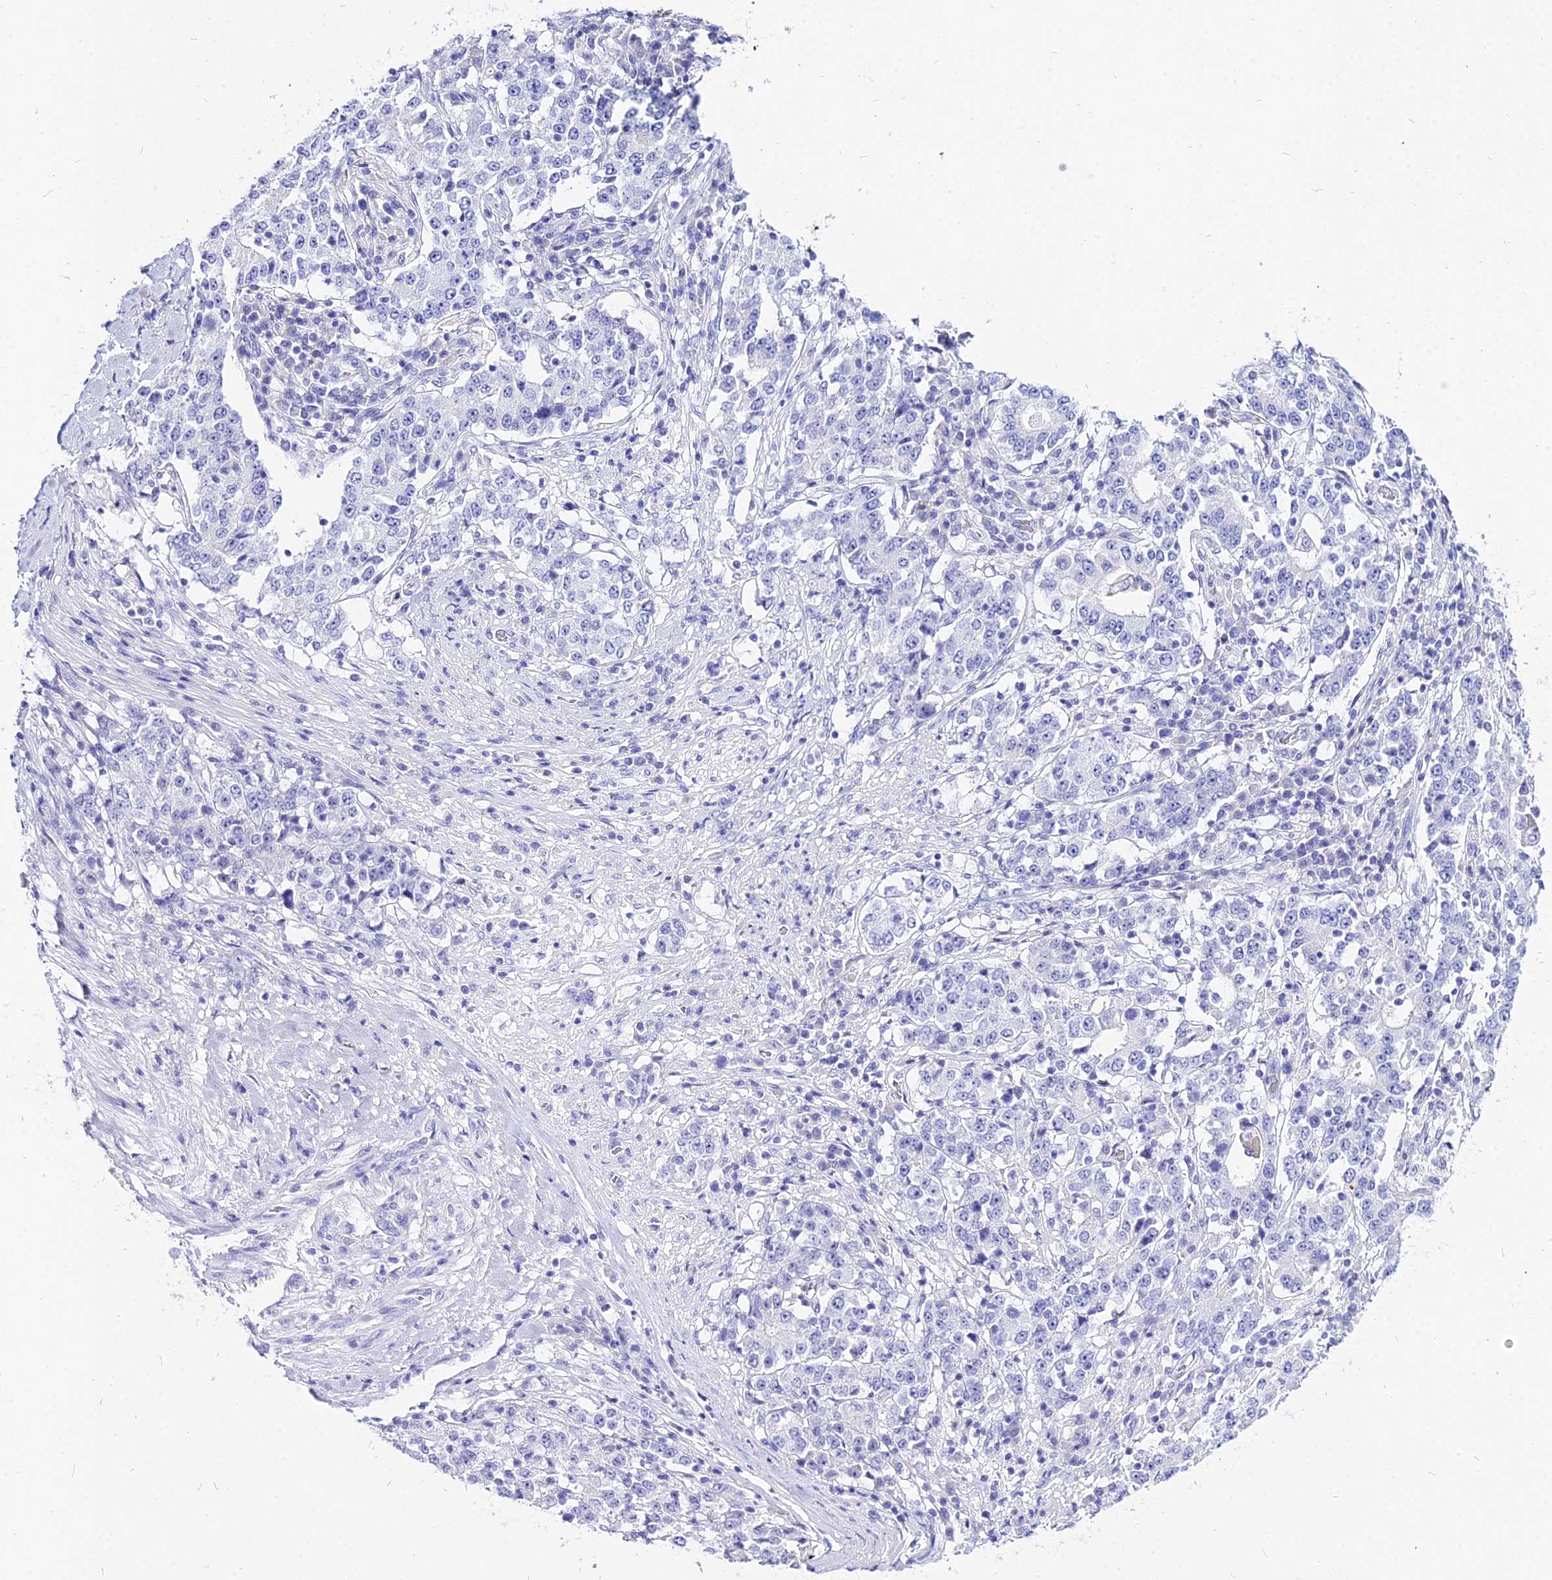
{"staining": {"intensity": "negative", "quantity": "none", "location": "none"}, "tissue": "stomach cancer", "cell_type": "Tumor cells", "image_type": "cancer", "snomed": [{"axis": "morphology", "description": "Adenocarcinoma, NOS"}, {"axis": "topography", "description": "Stomach"}], "caption": "The image displays no significant expression in tumor cells of stomach cancer. (DAB (3,3'-diaminobenzidine) immunohistochemistry visualized using brightfield microscopy, high magnification).", "gene": "CARD18", "patient": {"sex": "male", "age": 59}}